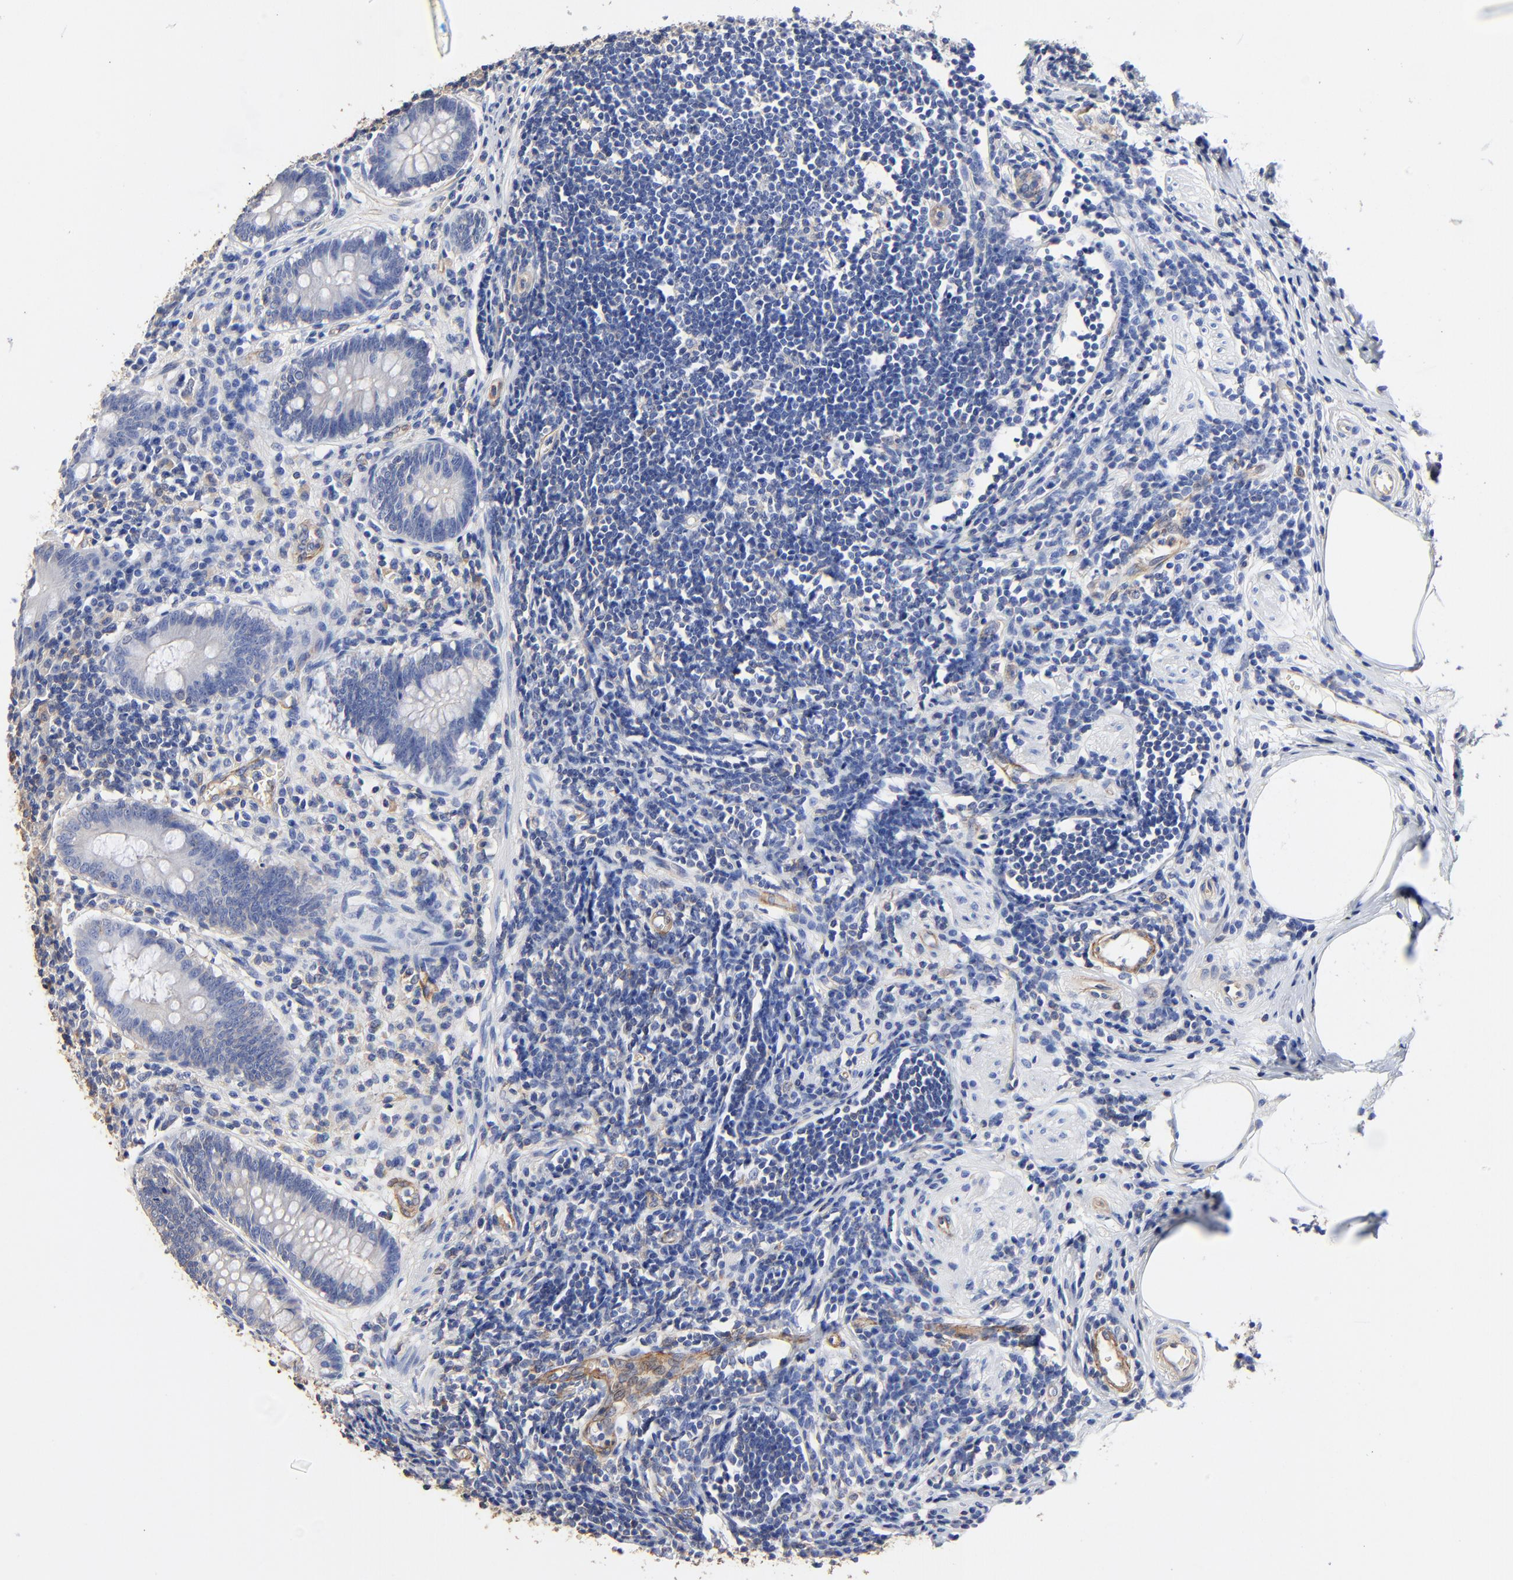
{"staining": {"intensity": "negative", "quantity": "none", "location": "none"}, "tissue": "appendix", "cell_type": "Glandular cells", "image_type": "normal", "snomed": [{"axis": "morphology", "description": "Normal tissue, NOS"}, {"axis": "topography", "description": "Appendix"}], "caption": "Human appendix stained for a protein using immunohistochemistry (IHC) exhibits no expression in glandular cells.", "gene": "TAGLN2", "patient": {"sex": "female", "age": 50}}